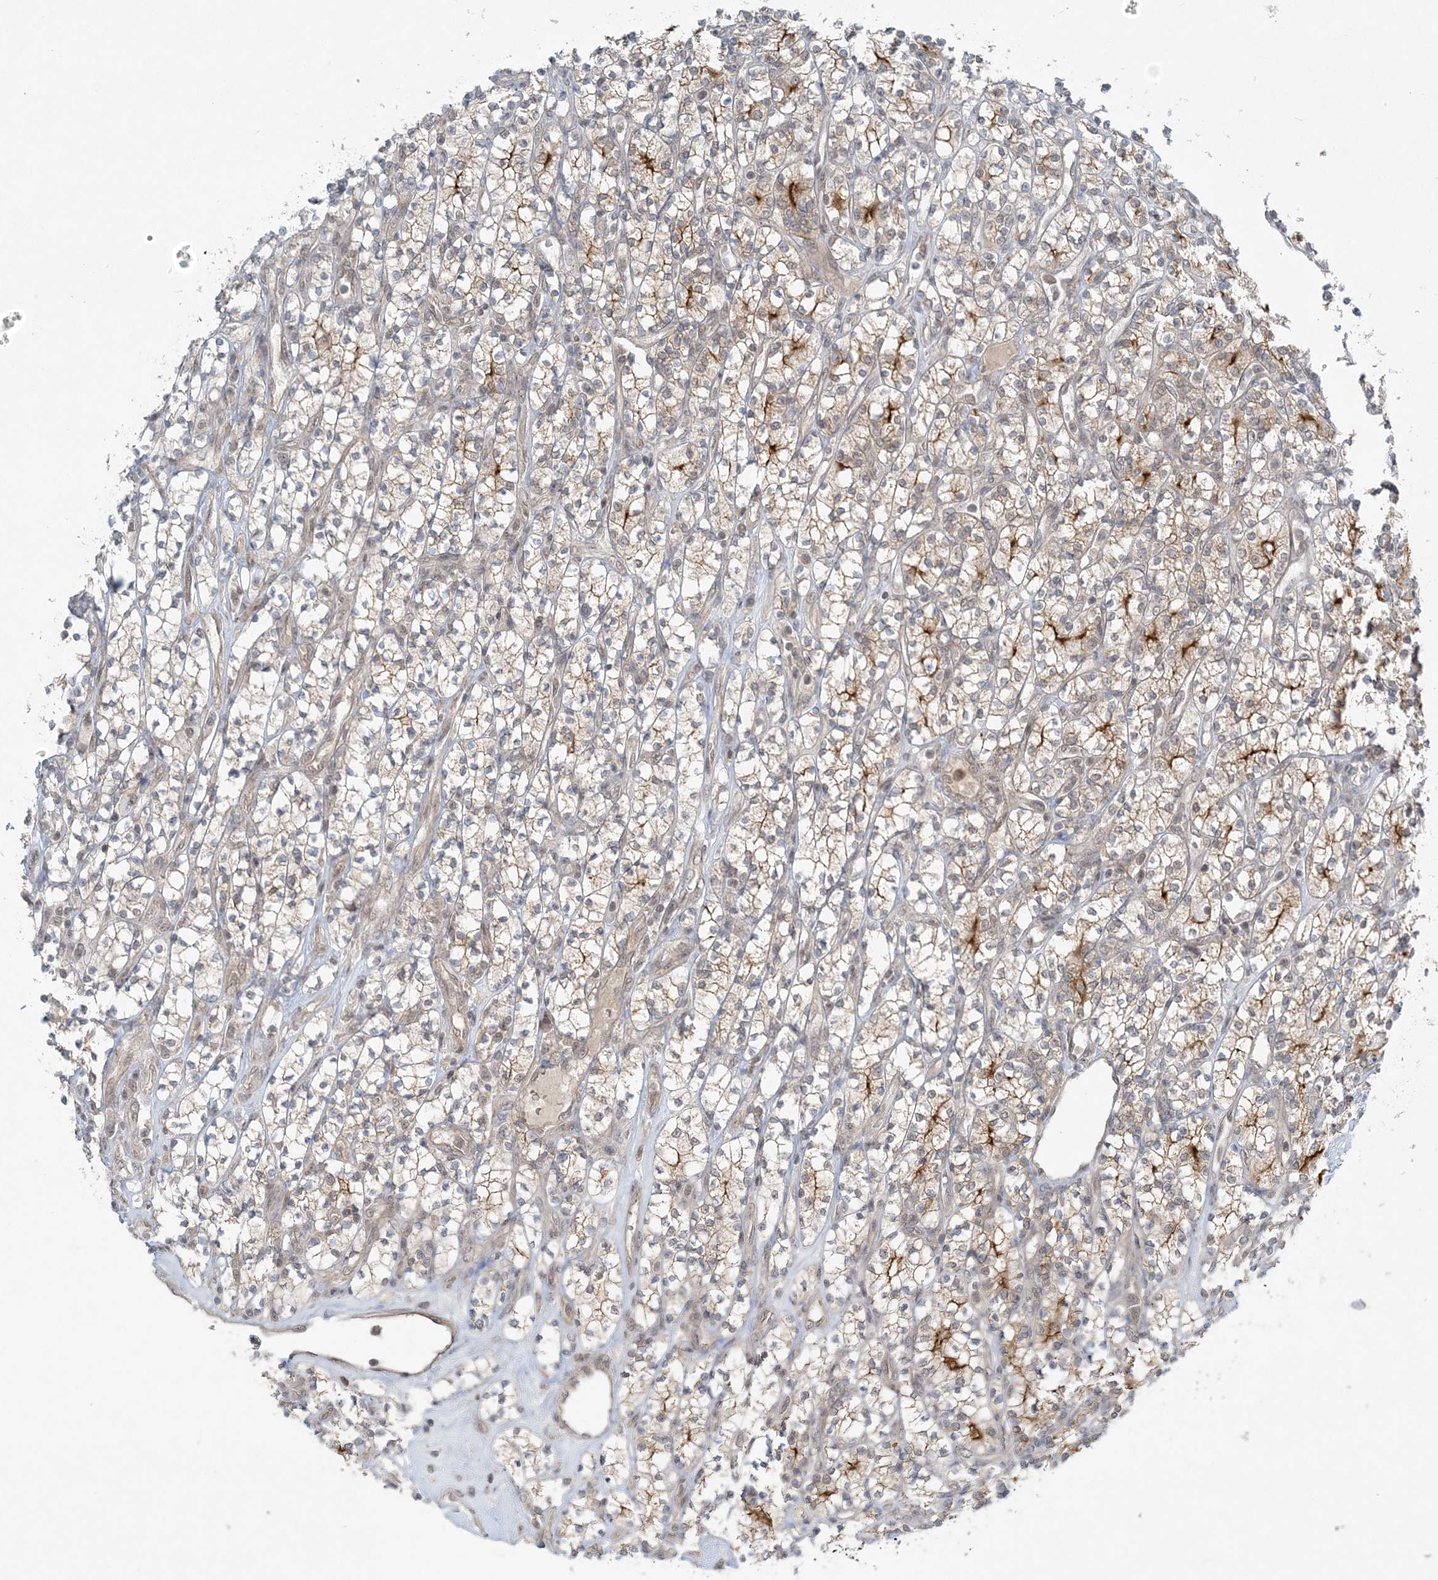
{"staining": {"intensity": "strong", "quantity": "<25%", "location": "cytoplasmic/membranous"}, "tissue": "renal cancer", "cell_type": "Tumor cells", "image_type": "cancer", "snomed": [{"axis": "morphology", "description": "Adenocarcinoma, NOS"}, {"axis": "topography", "description": "Kidney"}], "caption": "Strong cytoplasmic/membranous protein staining is identified in about <25% of tumor cells in adenocarcinoma (renal).", "gene": "ATP11A", "patient": {"sex": "male", "age": 77}}